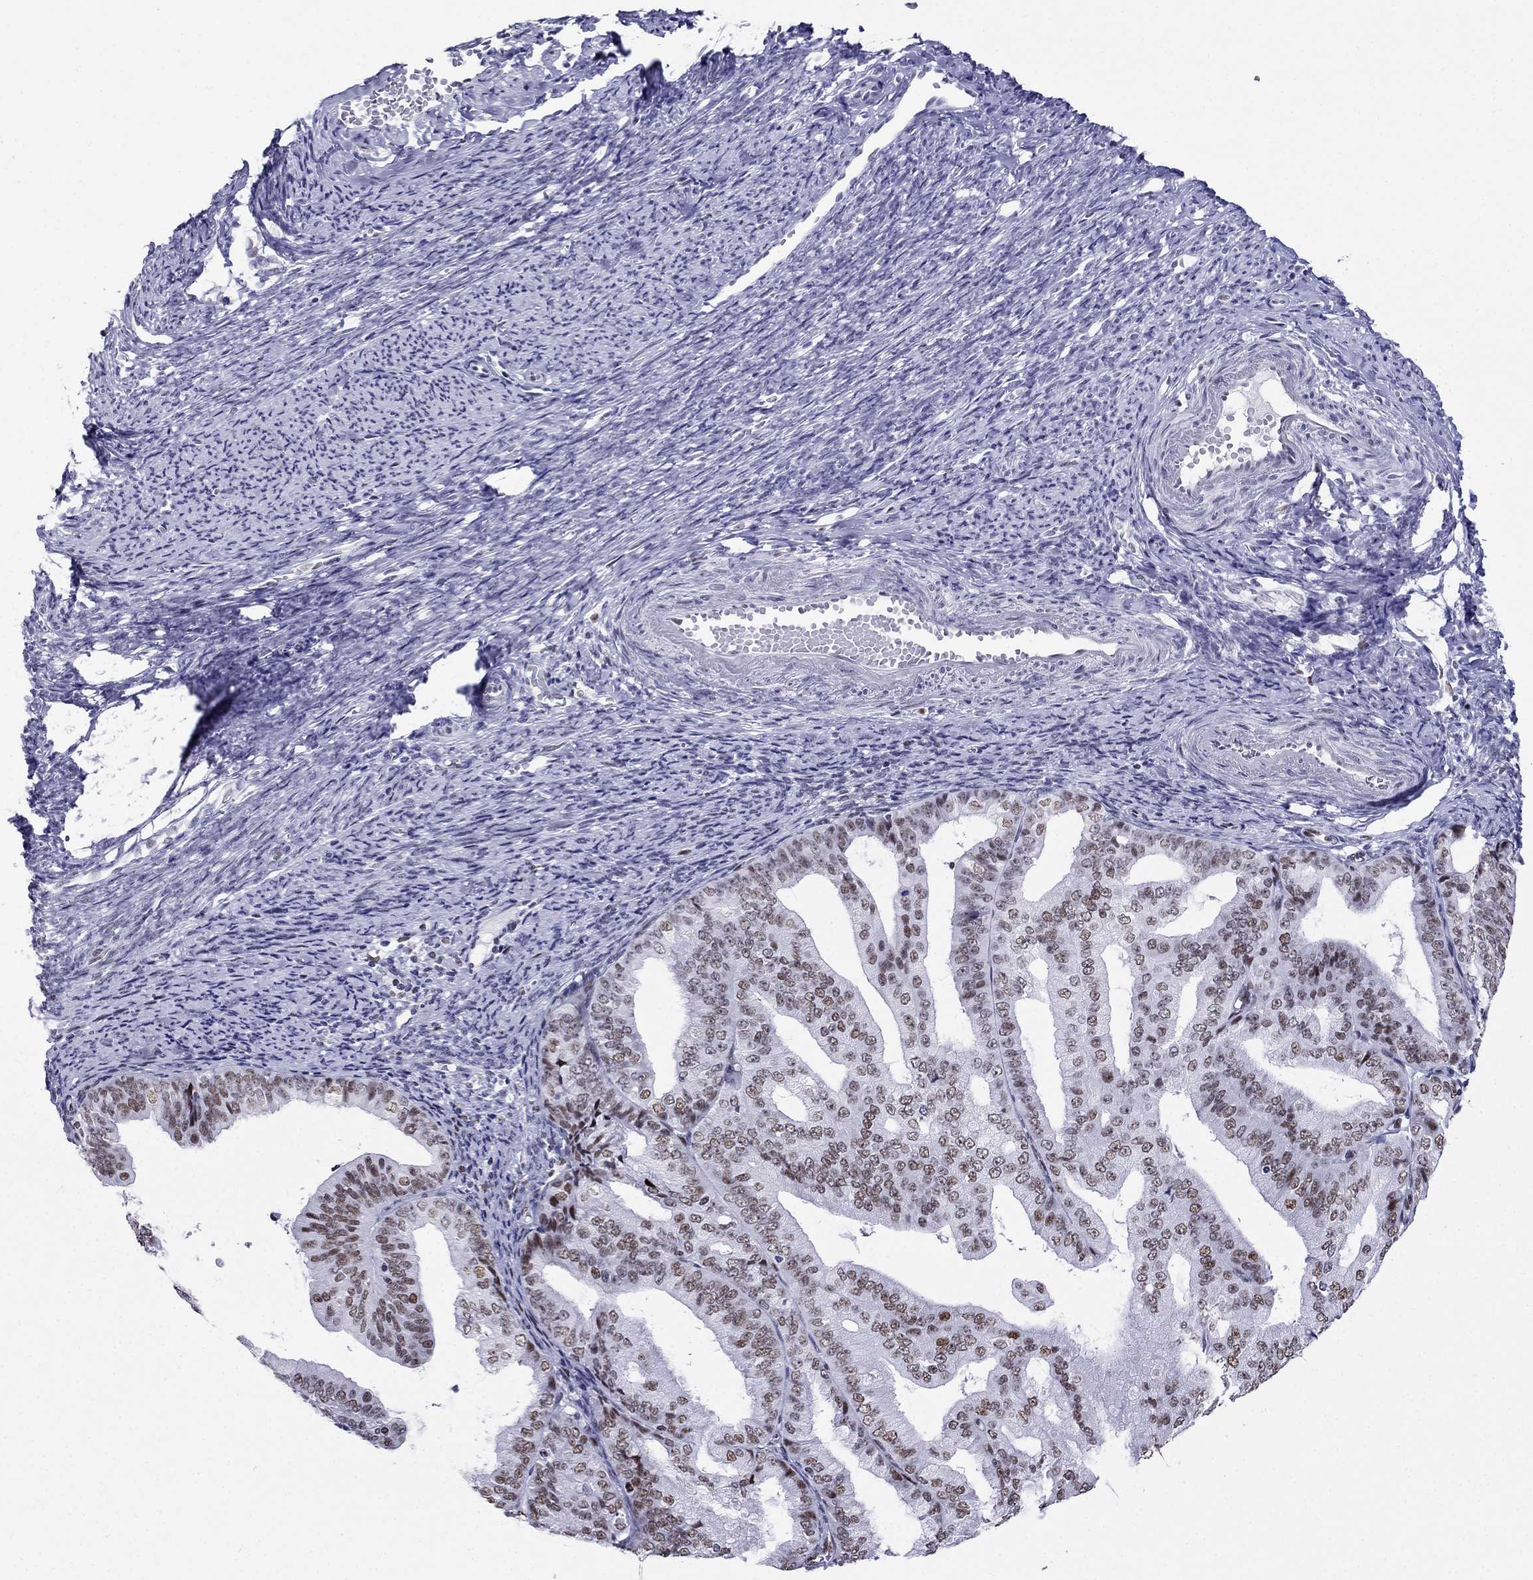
{"staining": {"intensity": "strong", "quantity": "<25%", "location": "nuclear"}, "tissue": "endometrial cancer", "cell_type": "Tumor cells", "image_type": "cancer", "snomed": [{"axis": "morphology", "description": "Adenocarcinoma, NOS"}, {"axis": "topography", "description": "Endometrium"}], "caption": "Endometrial adenocarcinoma tissue demonstrates strong nuclear positivity in approximately <25% of tumor cells, visualized by immunohistochemistry.", "gene": "PPM1G", "patient": {"sex": "female", "age": 63}}